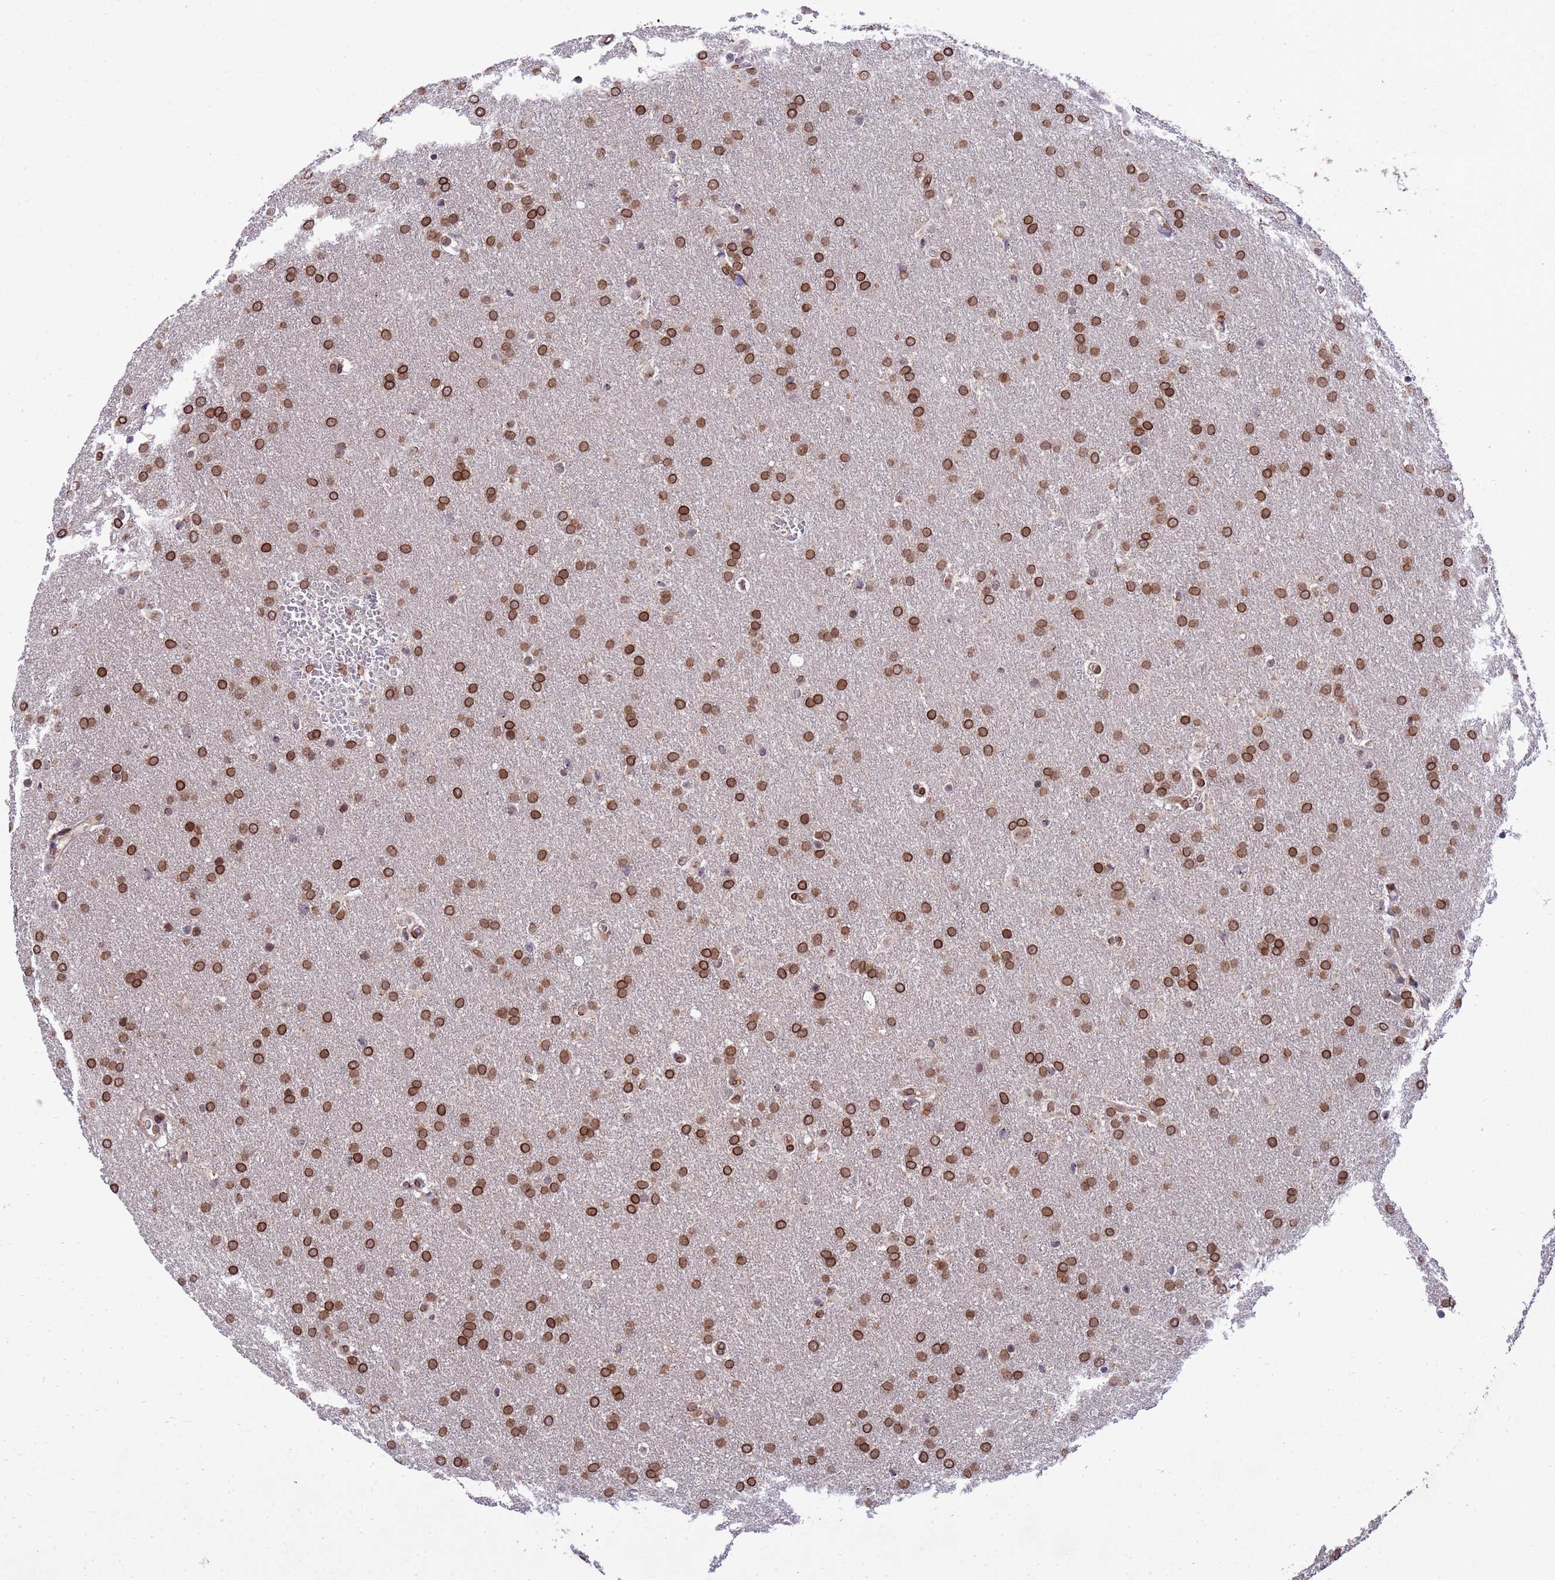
{"staining": {"intensity": "strong", "quantity": ">75%", "location": "cytoplasmic/membranous,nuclear"}, "tissue": "glioma", "cell_type": "Tumor cells", "image_type": "cancer", "snomed": [{"axis": "morphology", "description": "Glioma, malignant, Low grade"}, {"axis": "topography", "description": "Brain"}], "caption": "An IHC micrograph of neoplastic tissue is shown. Protein staining in brown highlights strong cytoplasmic/membranous and nuclear positivity in malignant glioma (low-grade) within tumor cells.", "gene": "GPR135", "patient": {"sex": "female", "age": 32}}